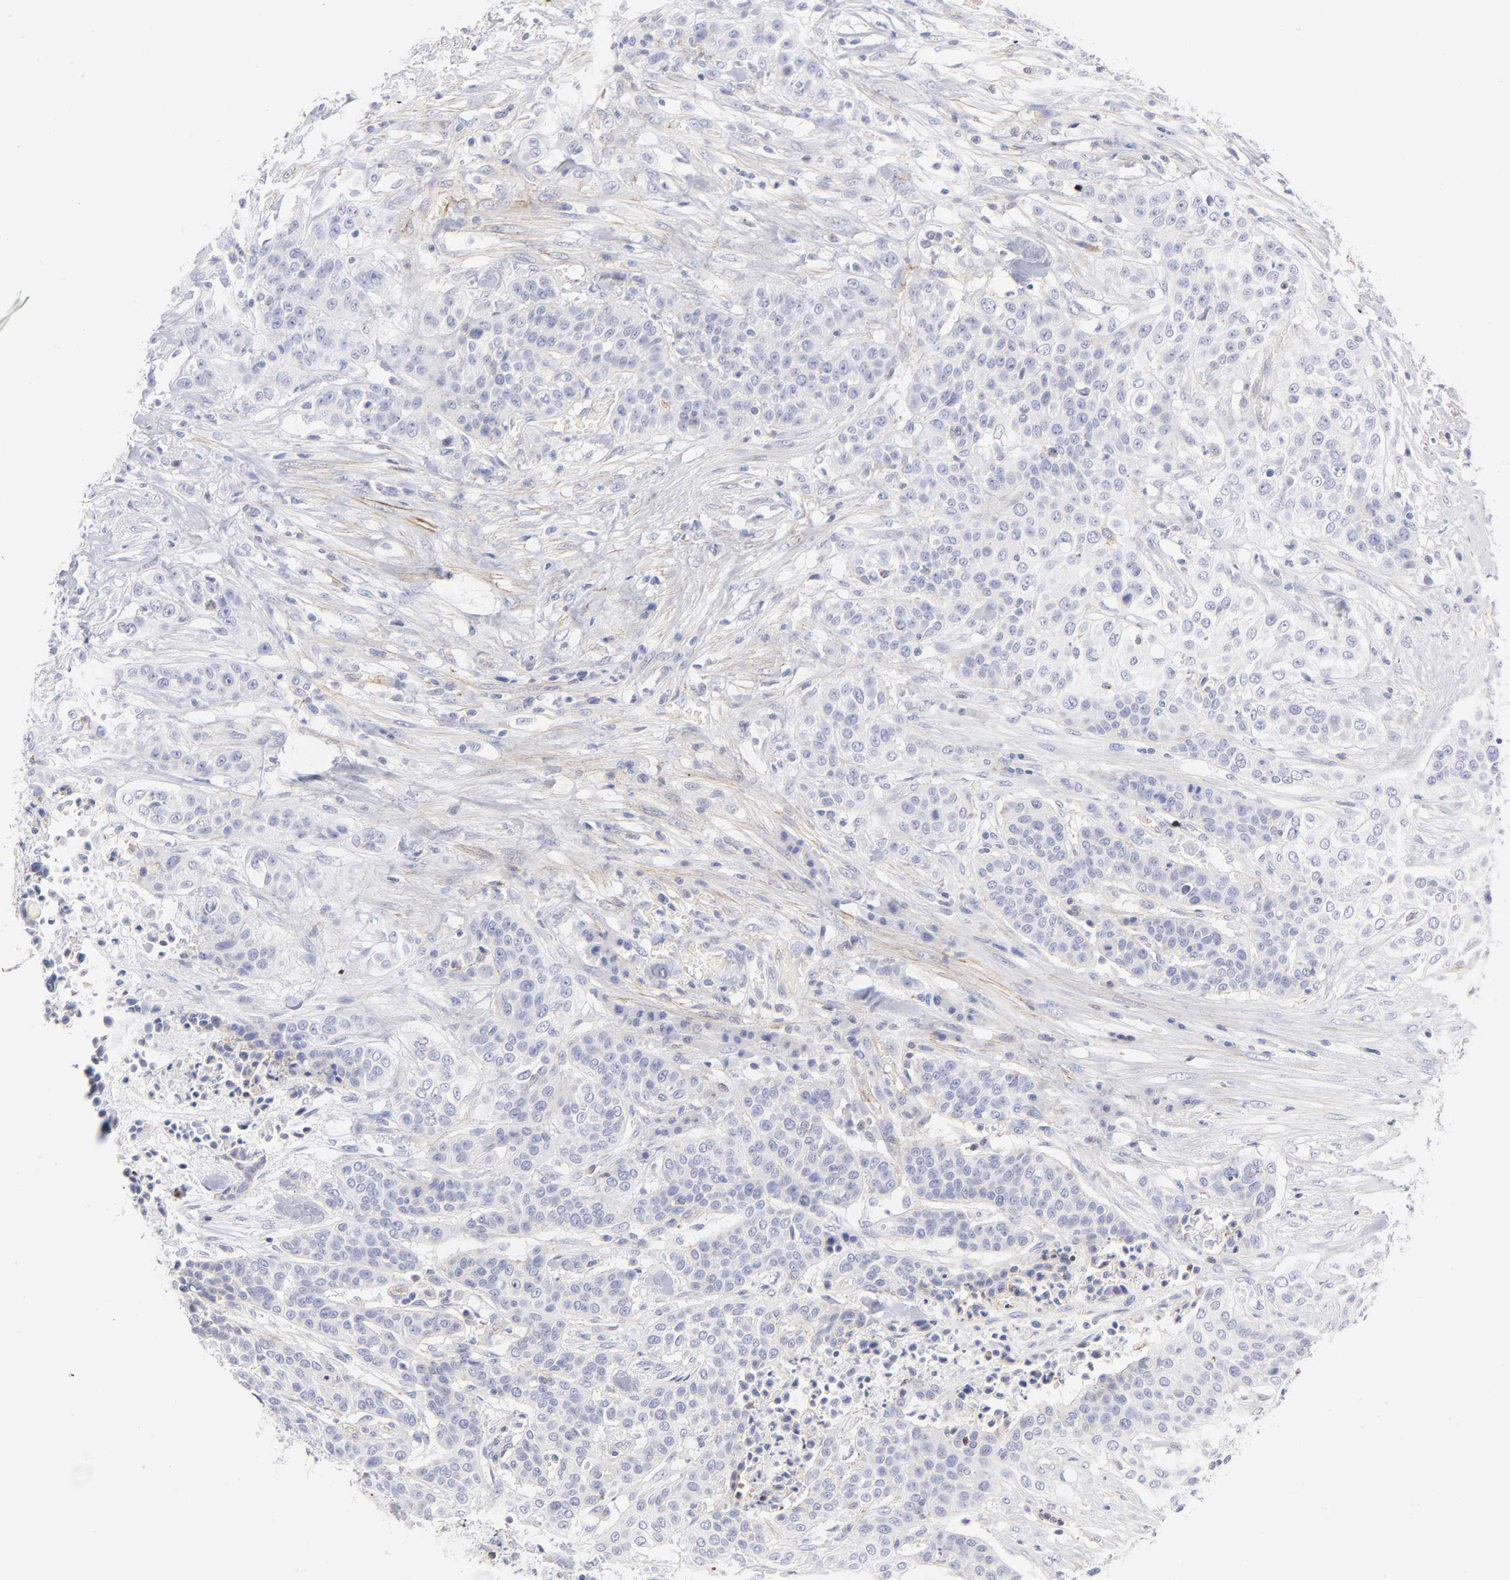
{"staining": {"intensity": "negative", "quantity": "none", "location": "none"}, "tissue": "urothelial cancer", "cell_type": "Tumor cells", "image_type": "cancer", "snomed": [{"axis": "morphology", "description": "Urothelial carcinoma, High grade"}, {"axis": "topography", "description": "Urinary bladder"}], "caption": "DAB immunohistochemical staining of urothelial carcinoma (high-grade) shows no significant expression in tumor cells.", "gene": "ACTA2", "patient": {"sex": "male", "age": 74}}